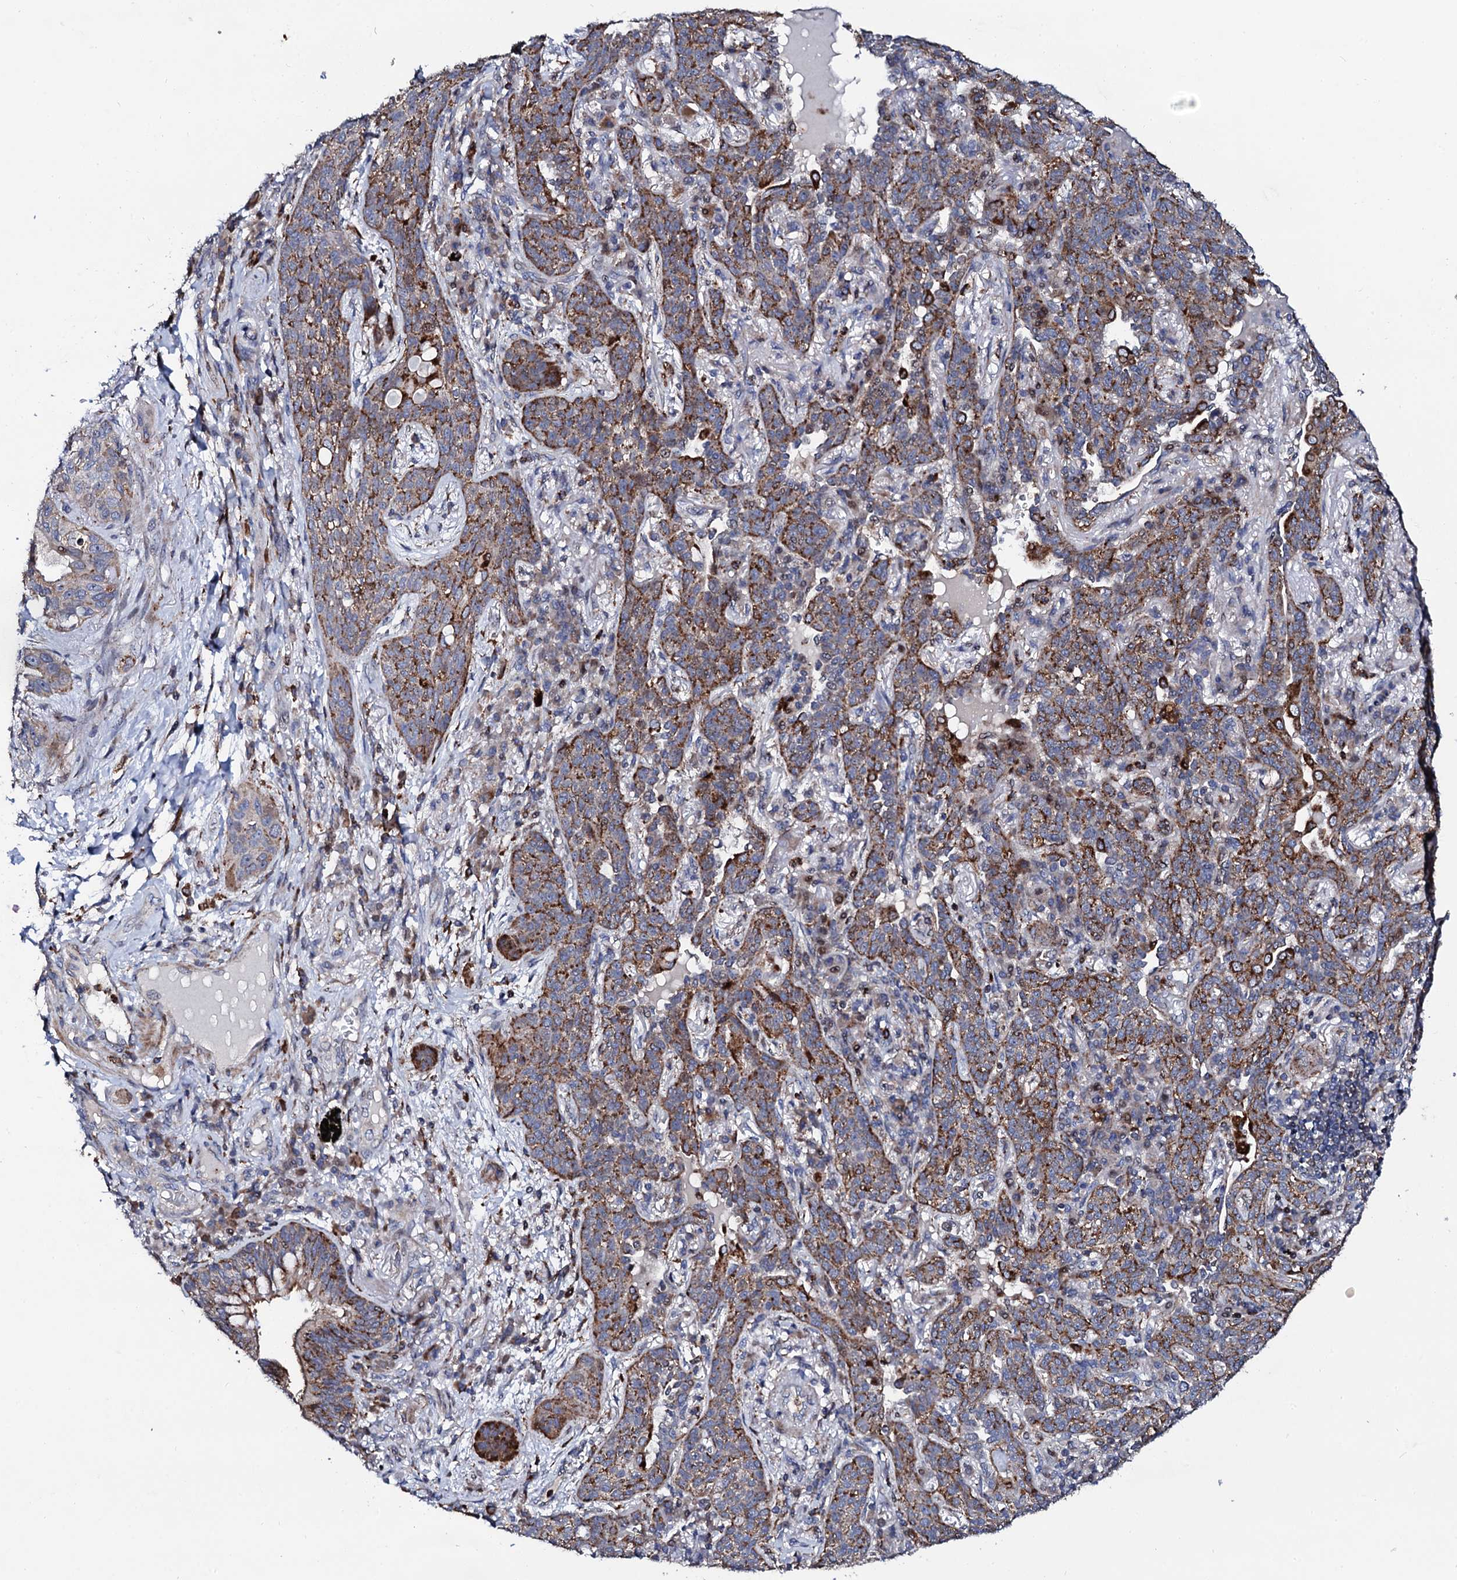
{"staining": {"intensity": "moderate", "quantity": ">75%", "location": "cytoplasmic/membranous"}, "tissue": "lung cancer", "cell_type": "Tumor cells", "image_type": "cancer", "snomed": [{"axis": "morphology", "description": "Squamous cell carcinoma, NOS"}, {"axis": "topography", "description": "Lung"}], "caption": "Tumor cells exhibit moderate cytoplasmic/membranous expression in approximately >75% of cells in lung squamous cell carcinoma.", "gene": "TCIRG1", "patient": {"sex": "female", "age": 70}}